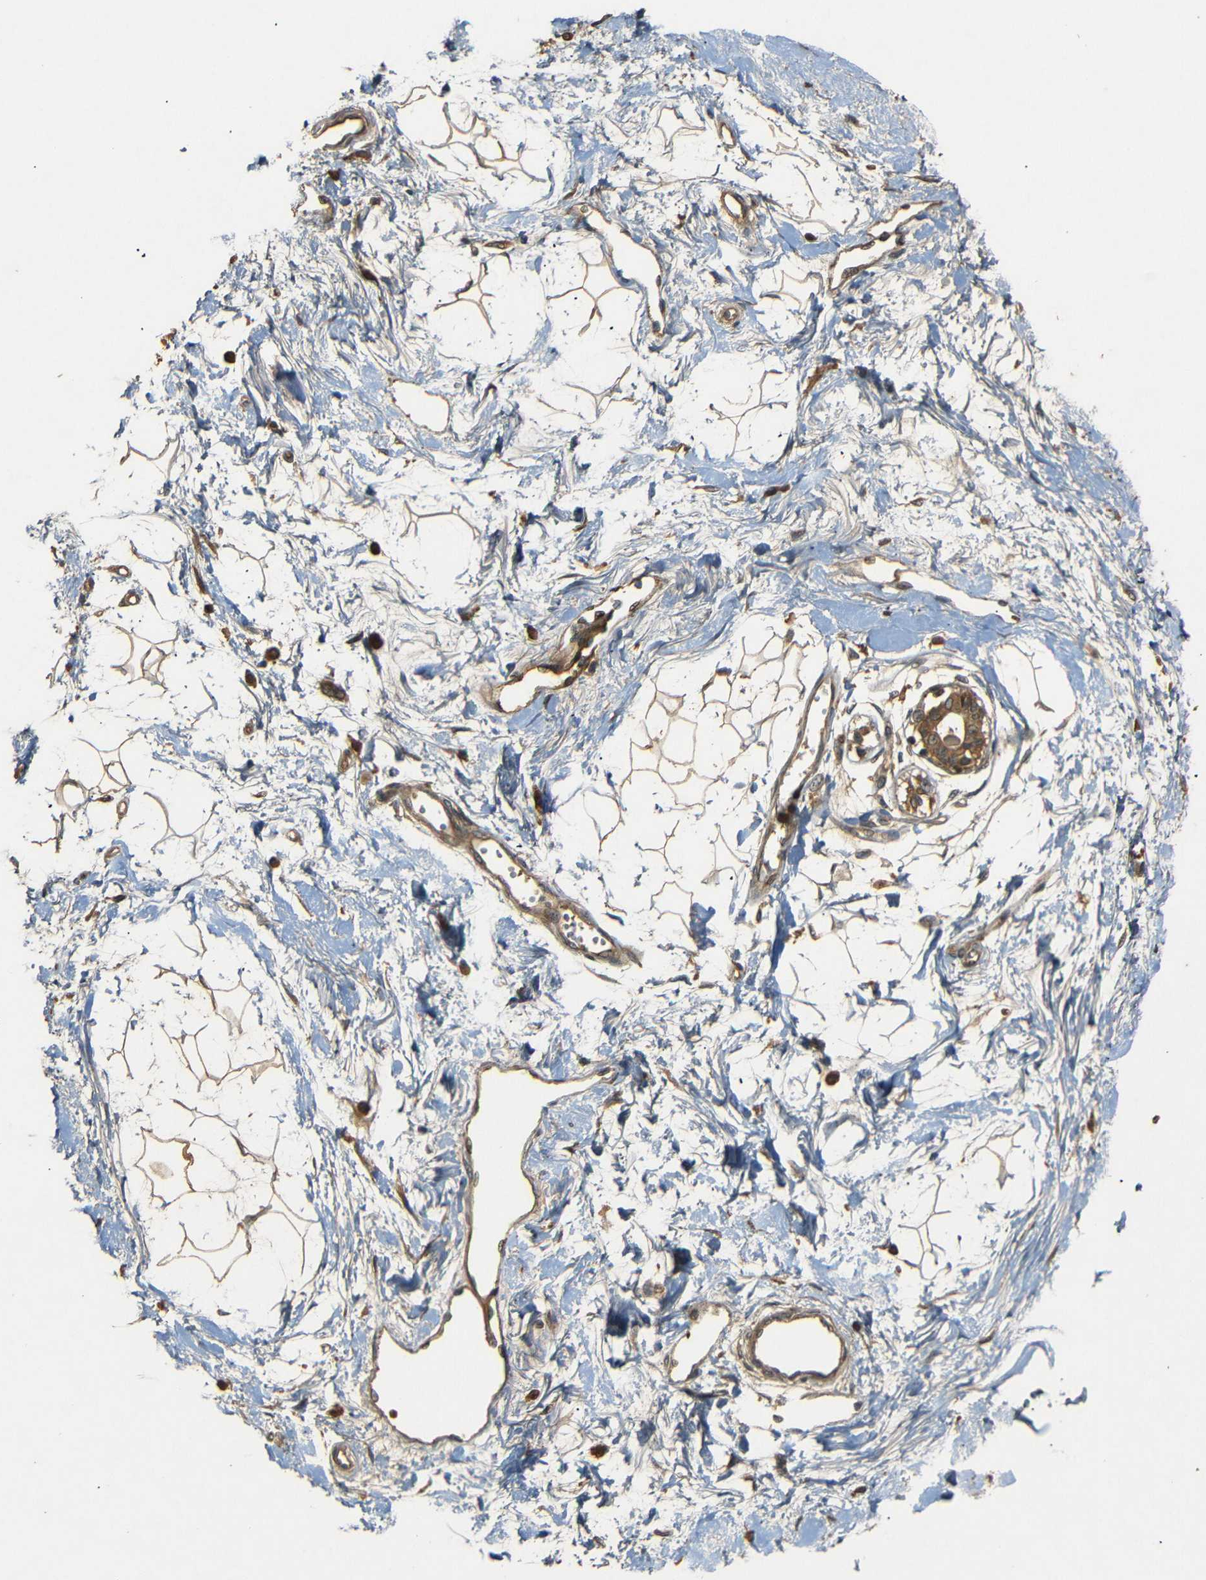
{"staining": {"intensity": "weak", "quantity": "25%-75%", "location": "cytoplasmic/membranous"}, "tissue": "breast", "cell_type": "Adipocytes", "image_type": "normal", "snomed": [{"axis": "morphology", "description": "Normal tissue, NOS"}, {"axis": "topography", "description": "Breast"}], "caption": "Brown immunohistochemical staining in normal breast displays weak cytoplasmic/membranous staining in approximately 25%-75% of adipocytes.", "gene": "TANK", "patient": {"sex": "female", "age": 45}}